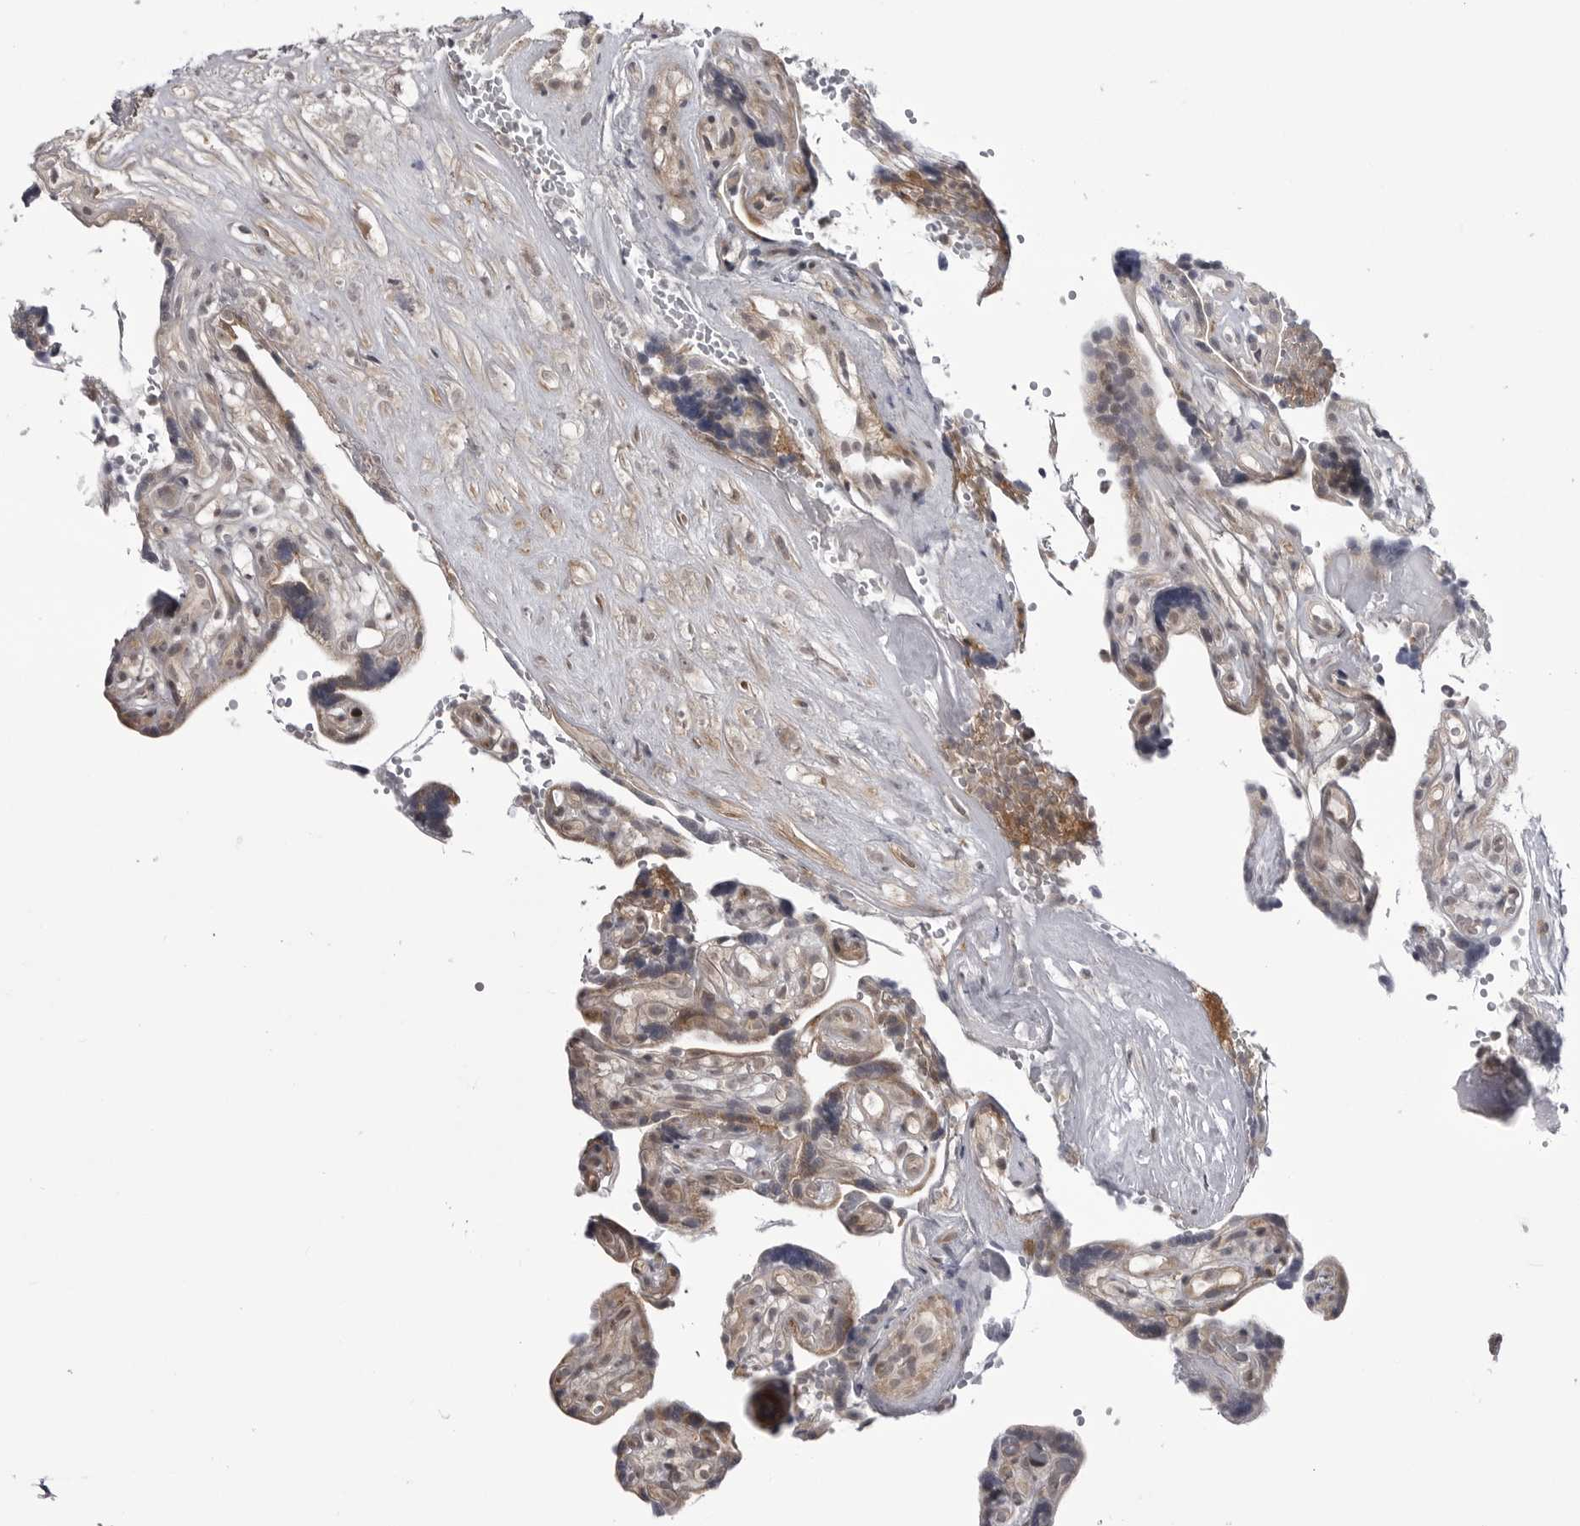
{"staining": {"intensity": "negative", "quantity": "none", "location": "none"}, "tissue": "placenta", "cell_type": "Decidual cells", "image_type": "normal", "snomed": [{"axis": "morphology", "description": "Normal tissue, NOS"}, {"axis": "topography", "description": "Placenta"}], "caption": "IHC histopathology image of unremarkable human placenta stained for a protein (brown), which displays no expression in decidual cells.", "gene": "CCDC18", "patient": {"sex": "female", "age": 30}}